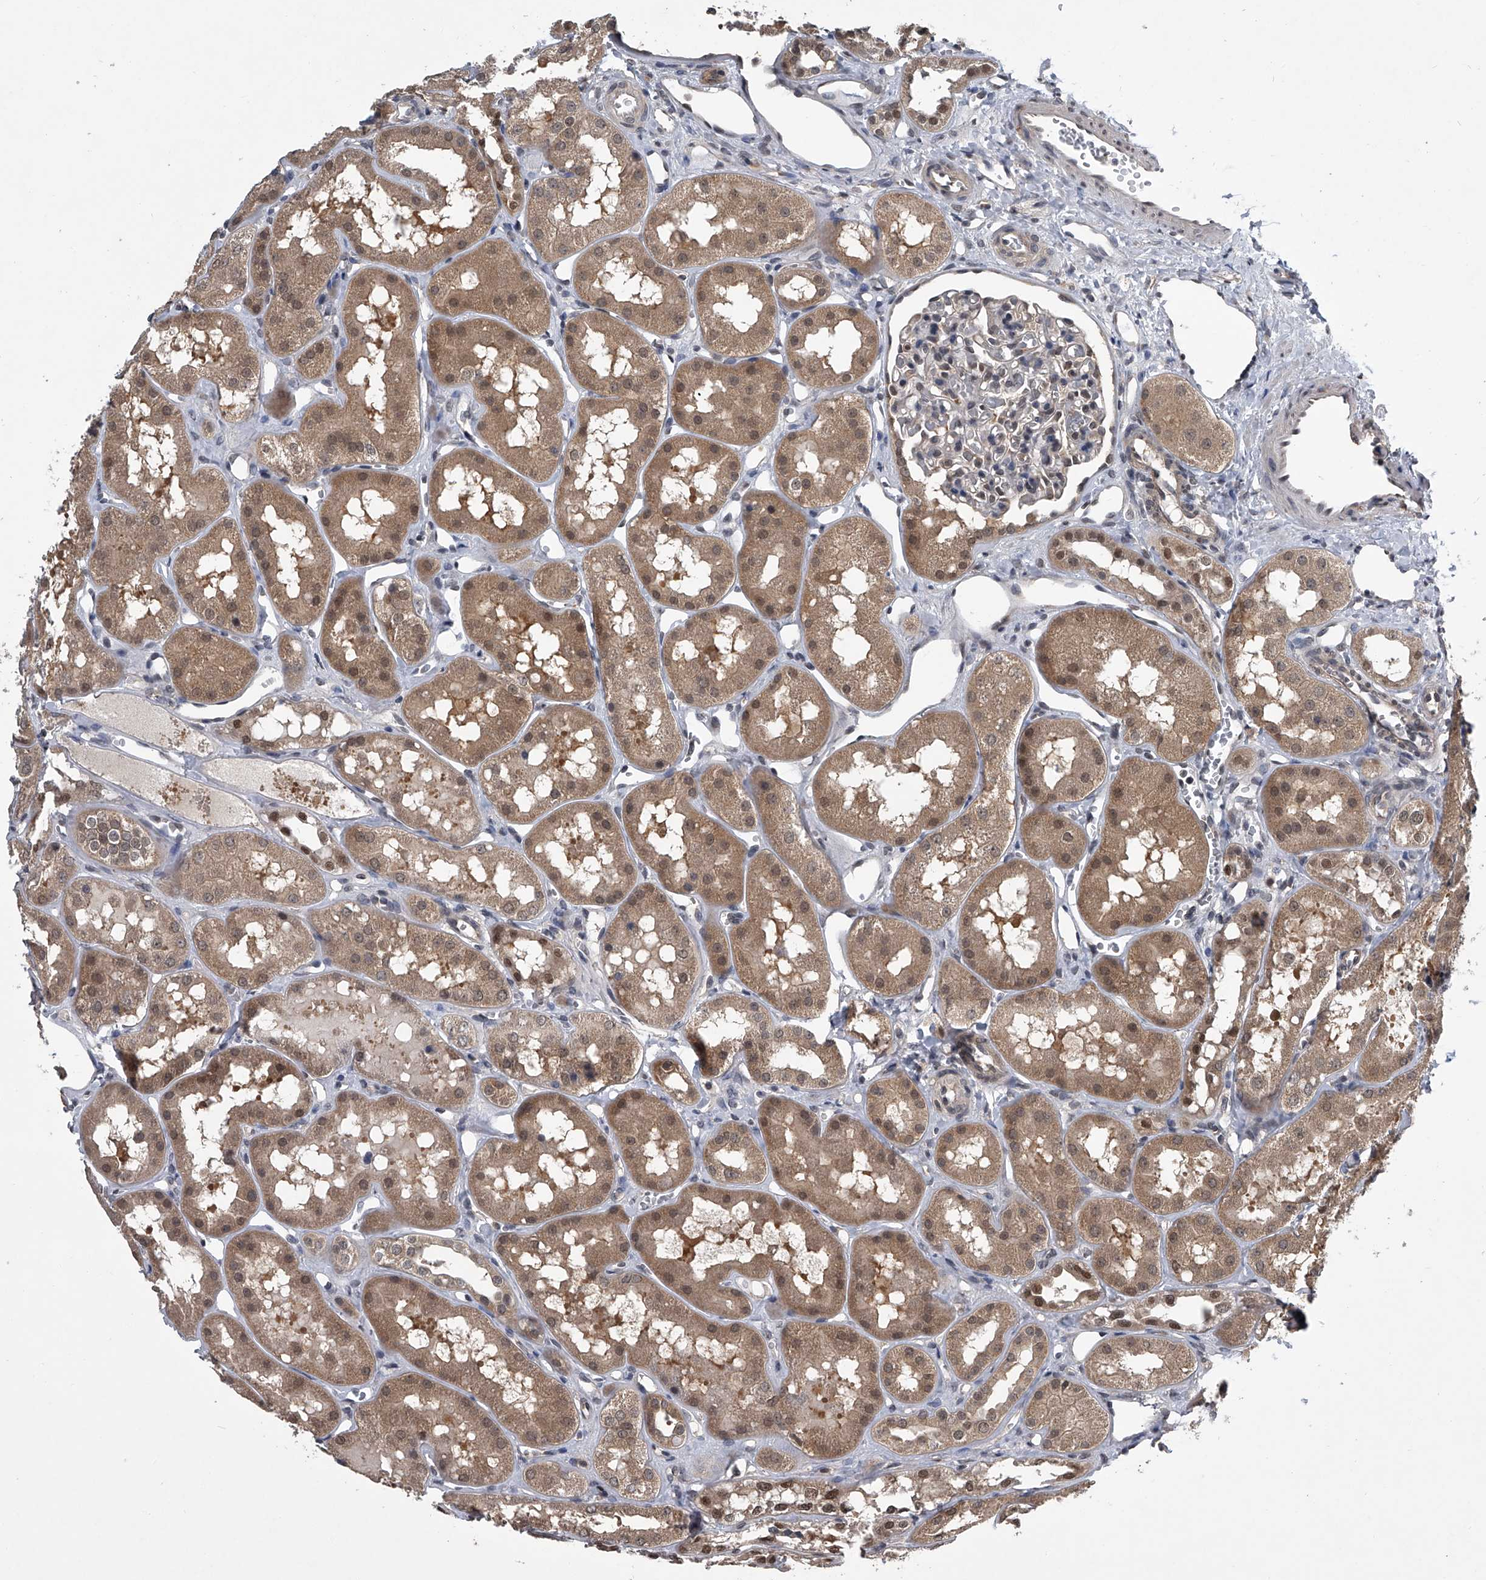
{"staining": {"intensity": "weak", "quantity": "<25%", "location": "cytoplasmic/membranous,nuclear"}, "tissue": "kidney", "cell_type": "Cells in glomeruli", "image_type": "normal", "snomed": [{"axis": "morphology", "description": "Normal tissue, NOS"}, {"axis": "topography", "description": "Kidney"}], "caption": "Human kidney stained for a protein using immunohistochemistry exhibits no staining in cells in glomeruli.", "gene": "TSNAX", "patient": {"sex": "male", "age": 16}}